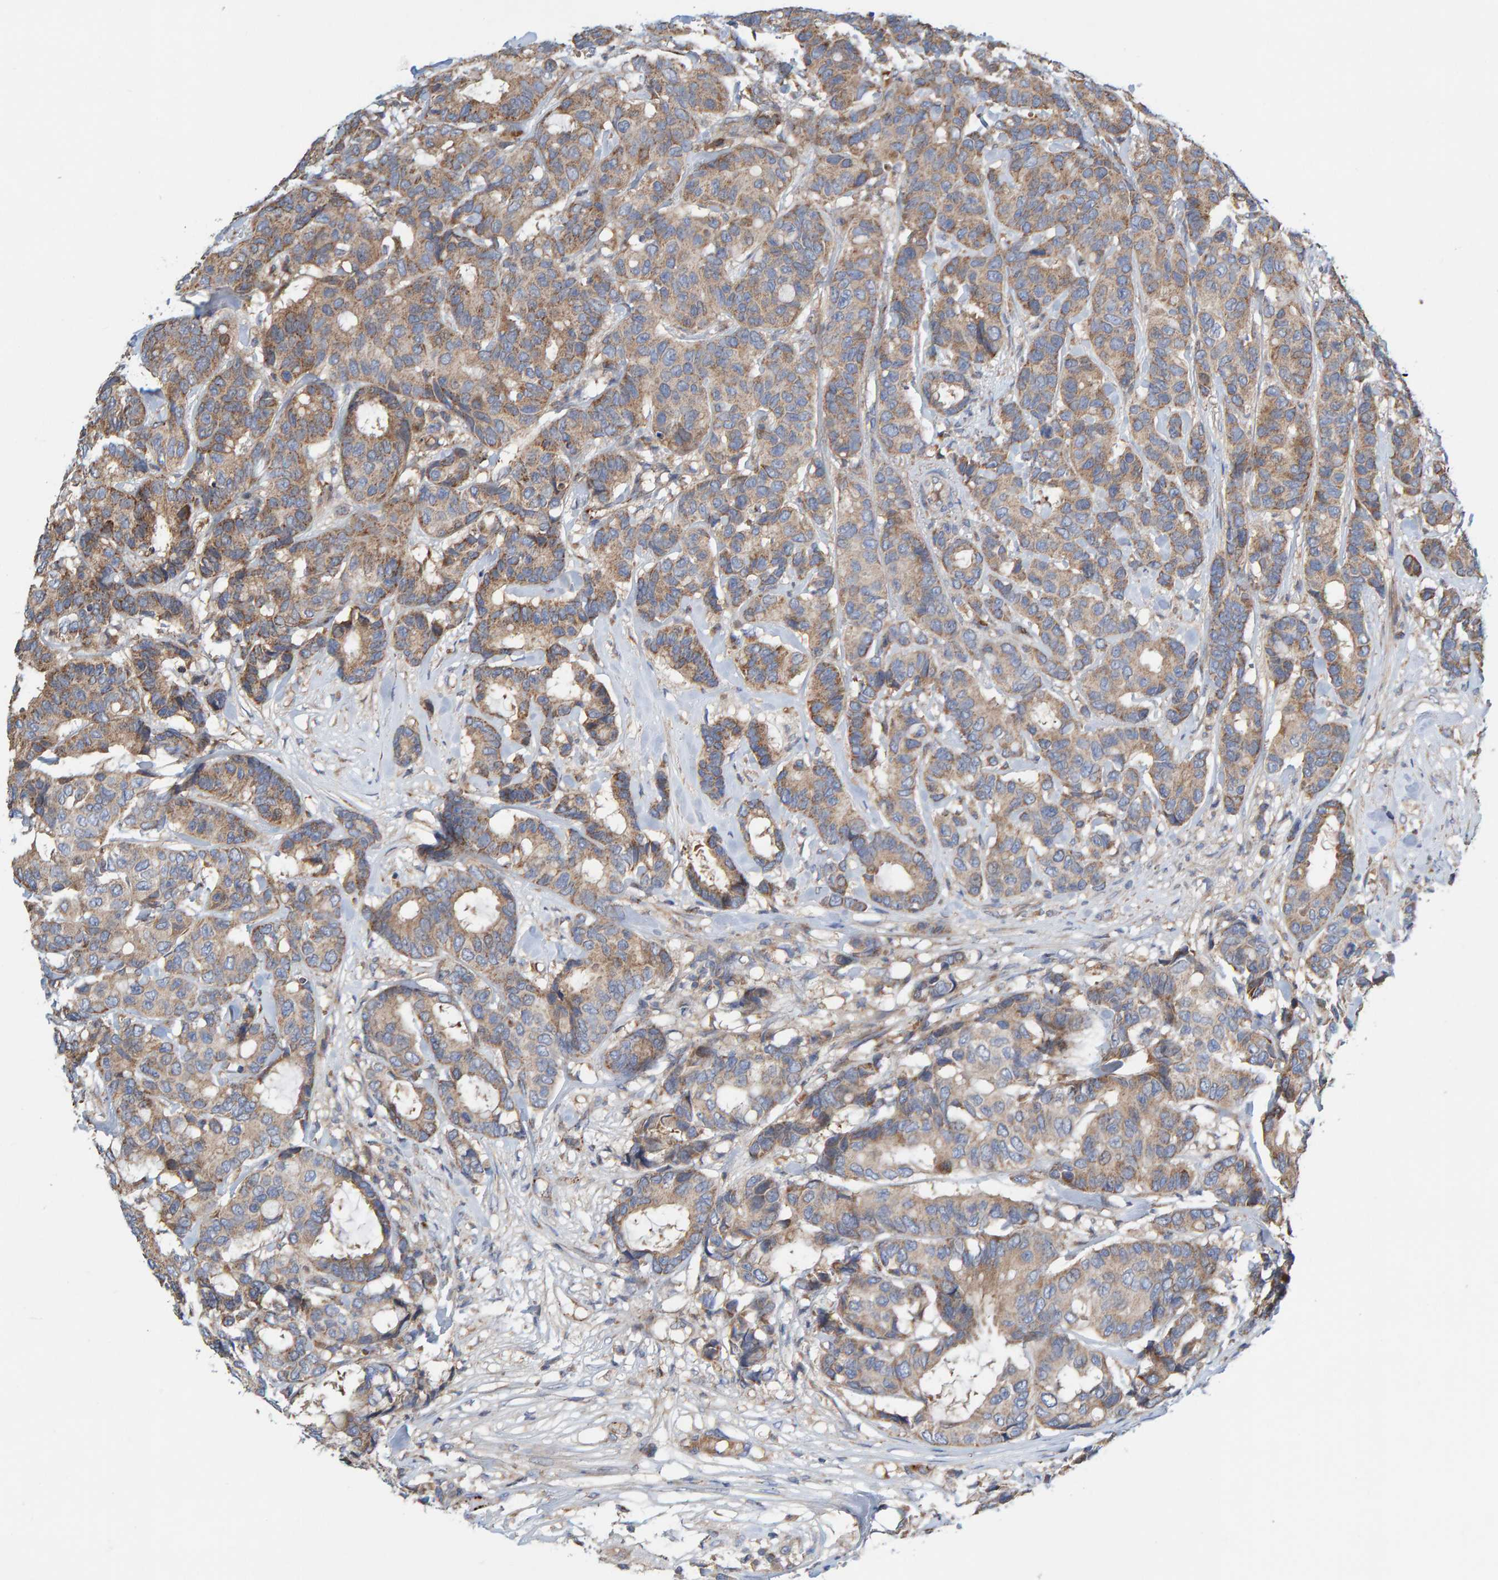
{"staining": {"intensity": "weak", "quantity": ">75%", "location": "cytoplasmic/membranous"}, "tissue": "breast cancer", "cell_type": "Tumor cells", "image_type": "cancer", "snomed": [{"axis": "morphology", "description": "Duct carcinoma"}, {"axis": "topography", "description": "Breast"}], "caption": "High-magnification brightfield microscopy of breast cancer stained with DAB (3,3'-diaminobenzidine) (brown) and counterstained with hematoxylin (blue). tumor cells exhibit weak cytoplasmic/membranous staining is seen in approximately>75% of cells. Nuclei are stained in blue.", "gene": "KIAA0753", "patient": {"sex": "female", "age": 87}}